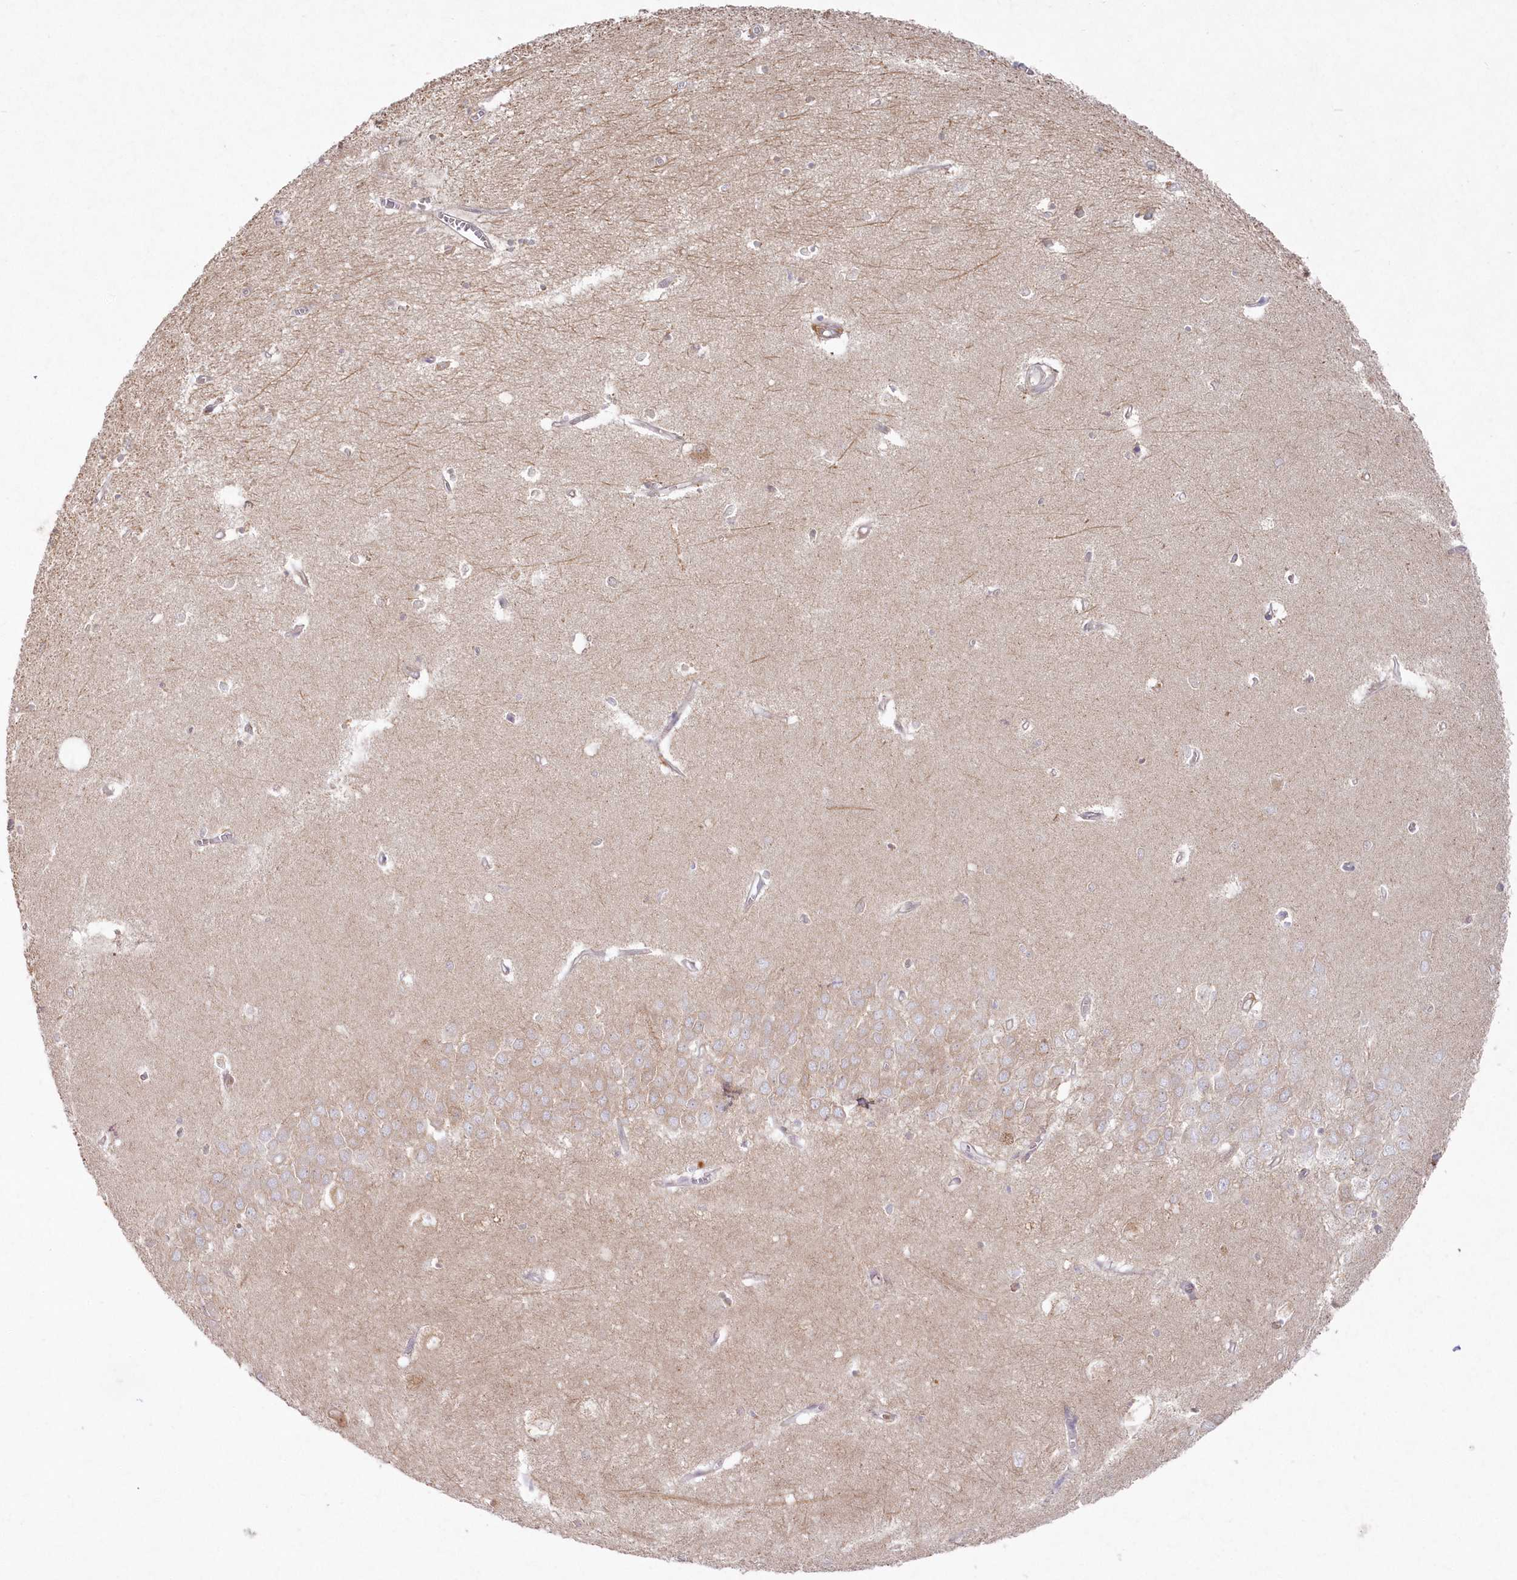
{"staining": {"intensity": "moderate", "quantity": "<25%", "location": "cytoplasmic/membranous"}, "tissue": "hippocampus", "cell_type": "Glial cells", "image_type": "normal", "snomed": [{"axis": "morphology", "description": "Normal tissue, NOS"}, {"axis": "topography", "description": "Hippocampus"}], "caption": "Immunohistochemistry photomicrograph of unremarkable hippocampus: human hippocampus stained using IHC demonstrates low levels of moderate protein expression localized specifically in the cytoplasmic/membranous of glial cells, appearing as a cytoplasmic/membranous brown color.", "gene": "ARSB", "patient": {"sex": "female", "age": 64}}